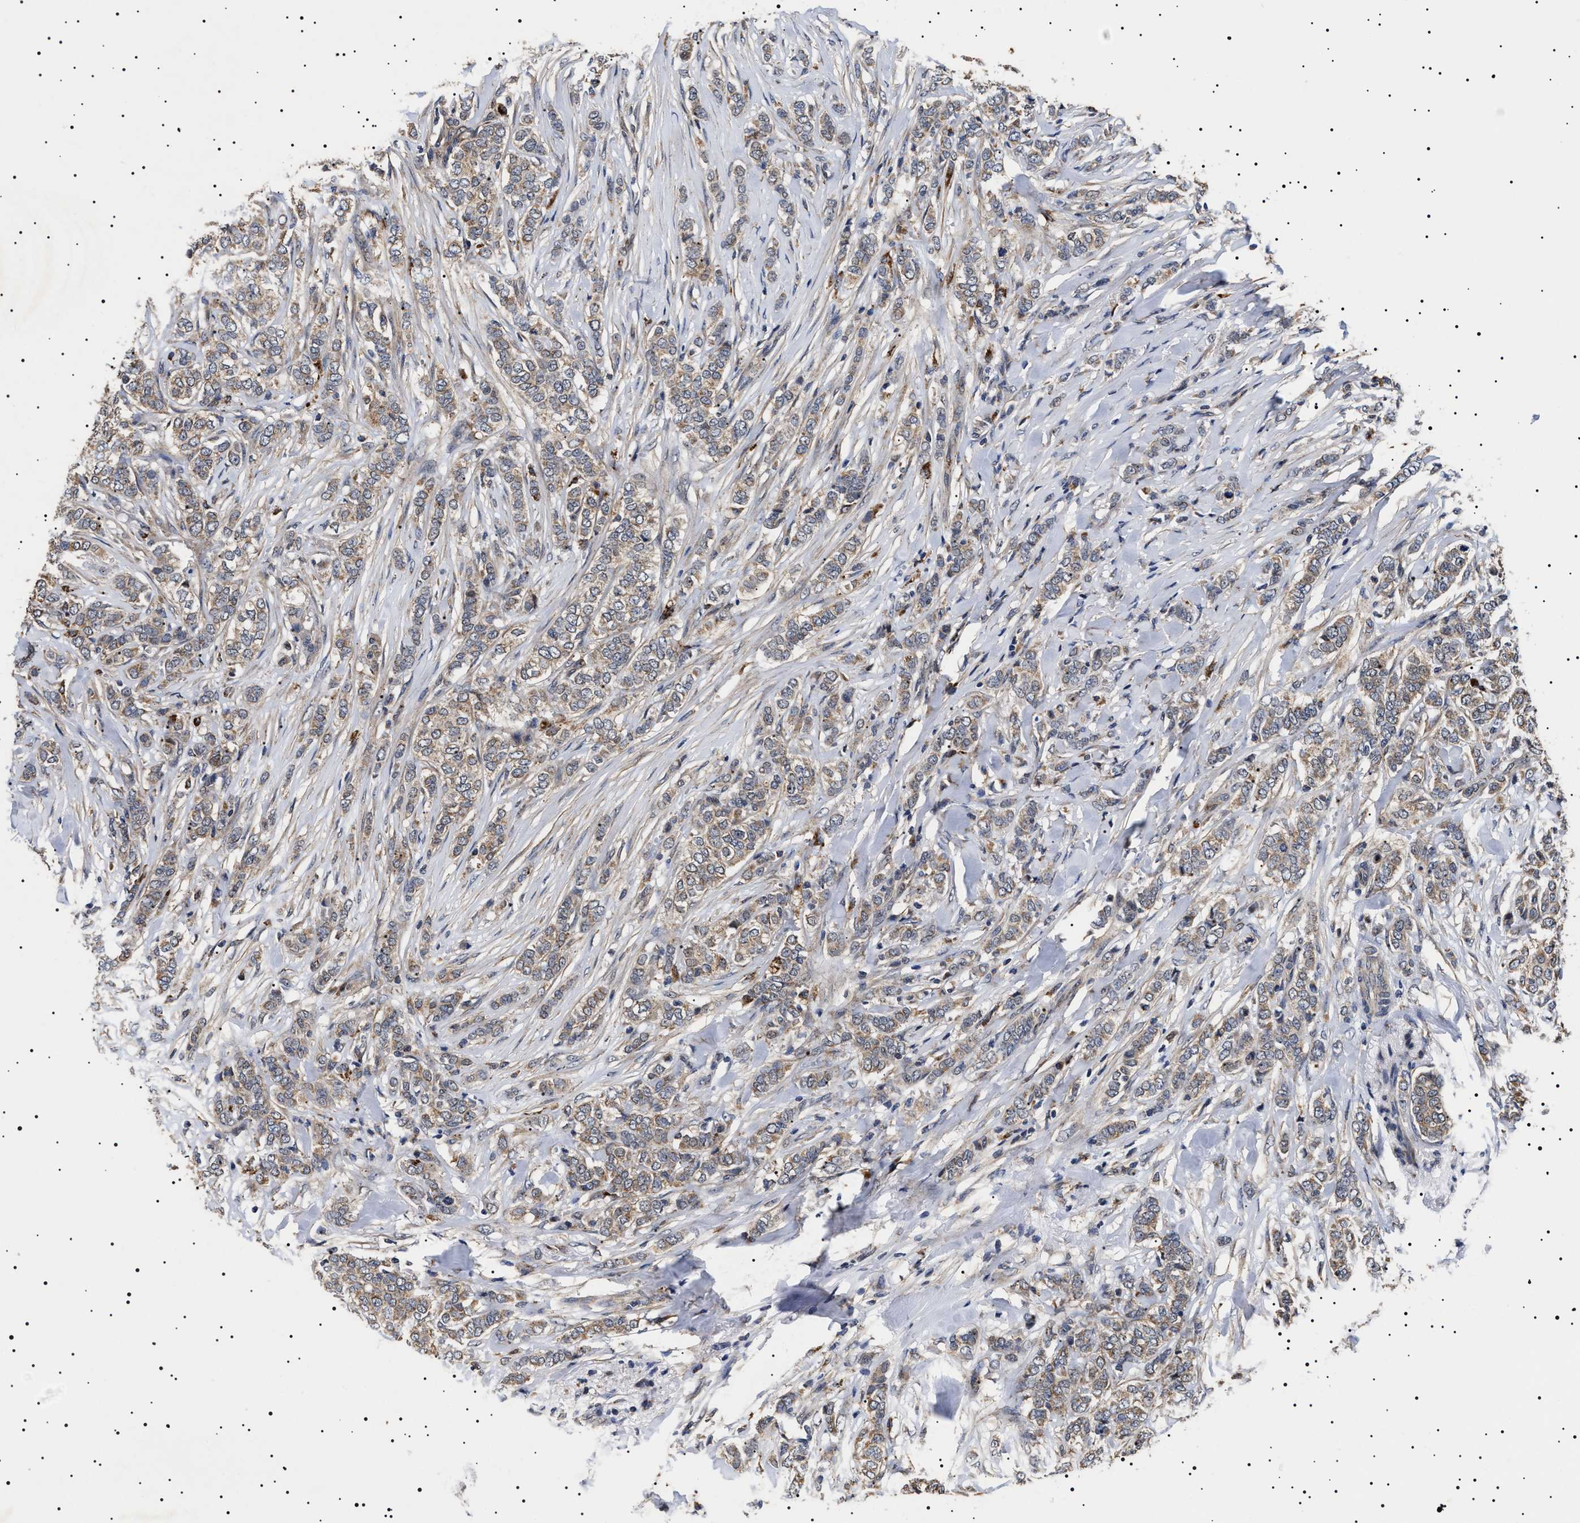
{"staining": {"intensity": "weak", "quantity": ">75%", "location": "cytoplasmic/membranous"}, "tissue": "breast cancer", "cell_type": "Tumor cells", "image_type": "cancer", "snomed": [{"axis": "morphology", "description": "Lobular carcinoma"}, {"axis": "topography", "description": "Skin"}, {"axis": "topography", "description": "Breast"}], "caption": "Breast cancer (lobular carcinoma) tissue exhibits weak cytoplasmic/membranous expression in about >75% of tumor cells", "gene": "RAB34", "patient": {"sex": "female", "age": 46}}